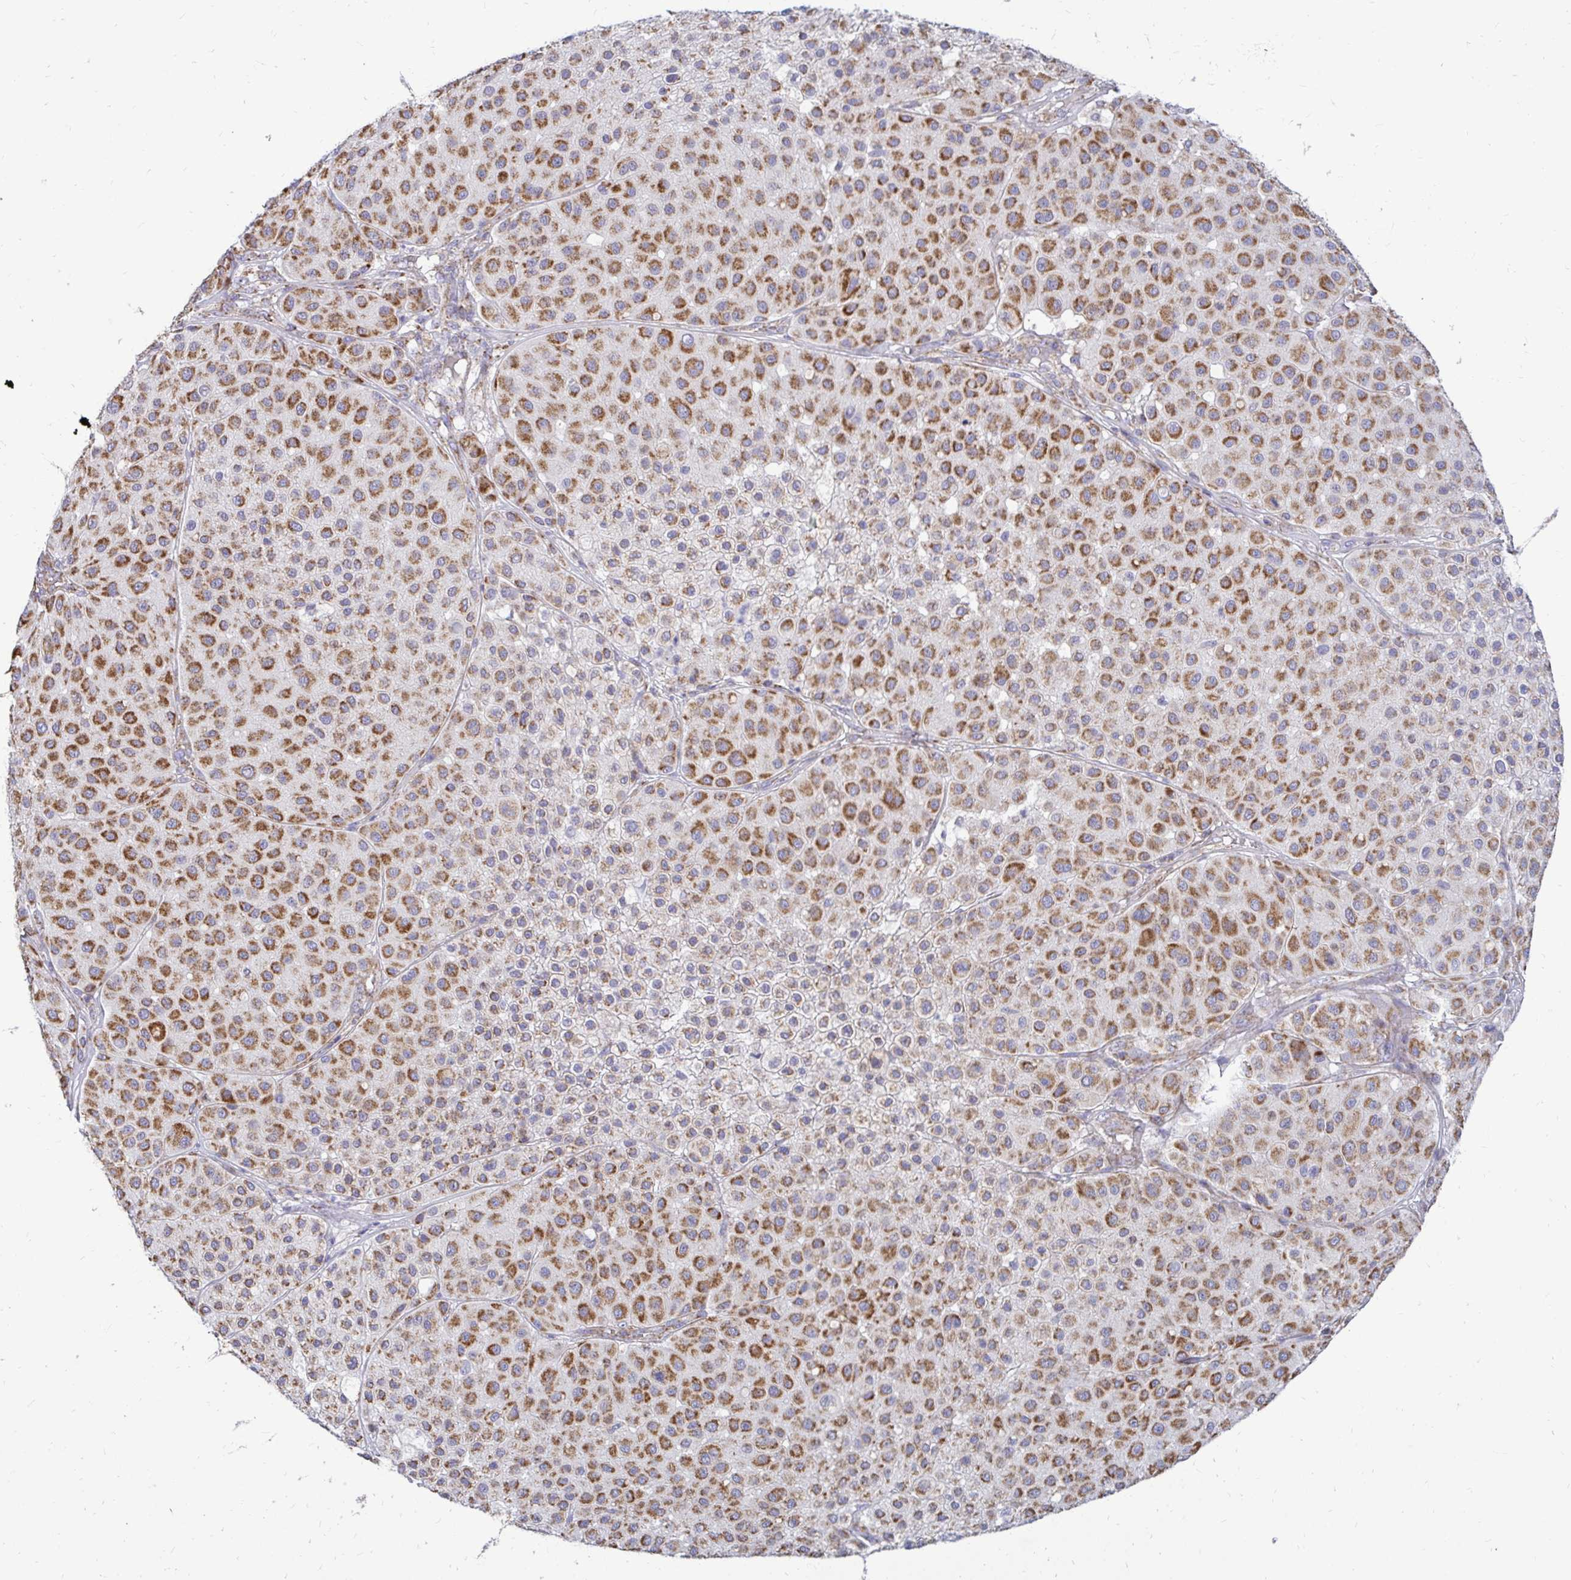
{"staining": {"intensity": "strong", "quantity": ">75%", "location": "cytoplasmic/membranous"}, "tissue": "melanoma", "cell_type": "Tumor cells", "image_type": "cancer", "snomed": [{"axis": "morphology", "description": "Malignant melanoma, Metastatic site"}, {"axis": "topography", "description": "Smooth muscle"}], "caption": "Melanoma tissue demonstrates strong cytoplasmic/membranous positivity in about >75% of tumor cells", "gene": "OR10R2", "patient": {"sex": "male", "age": 41}}